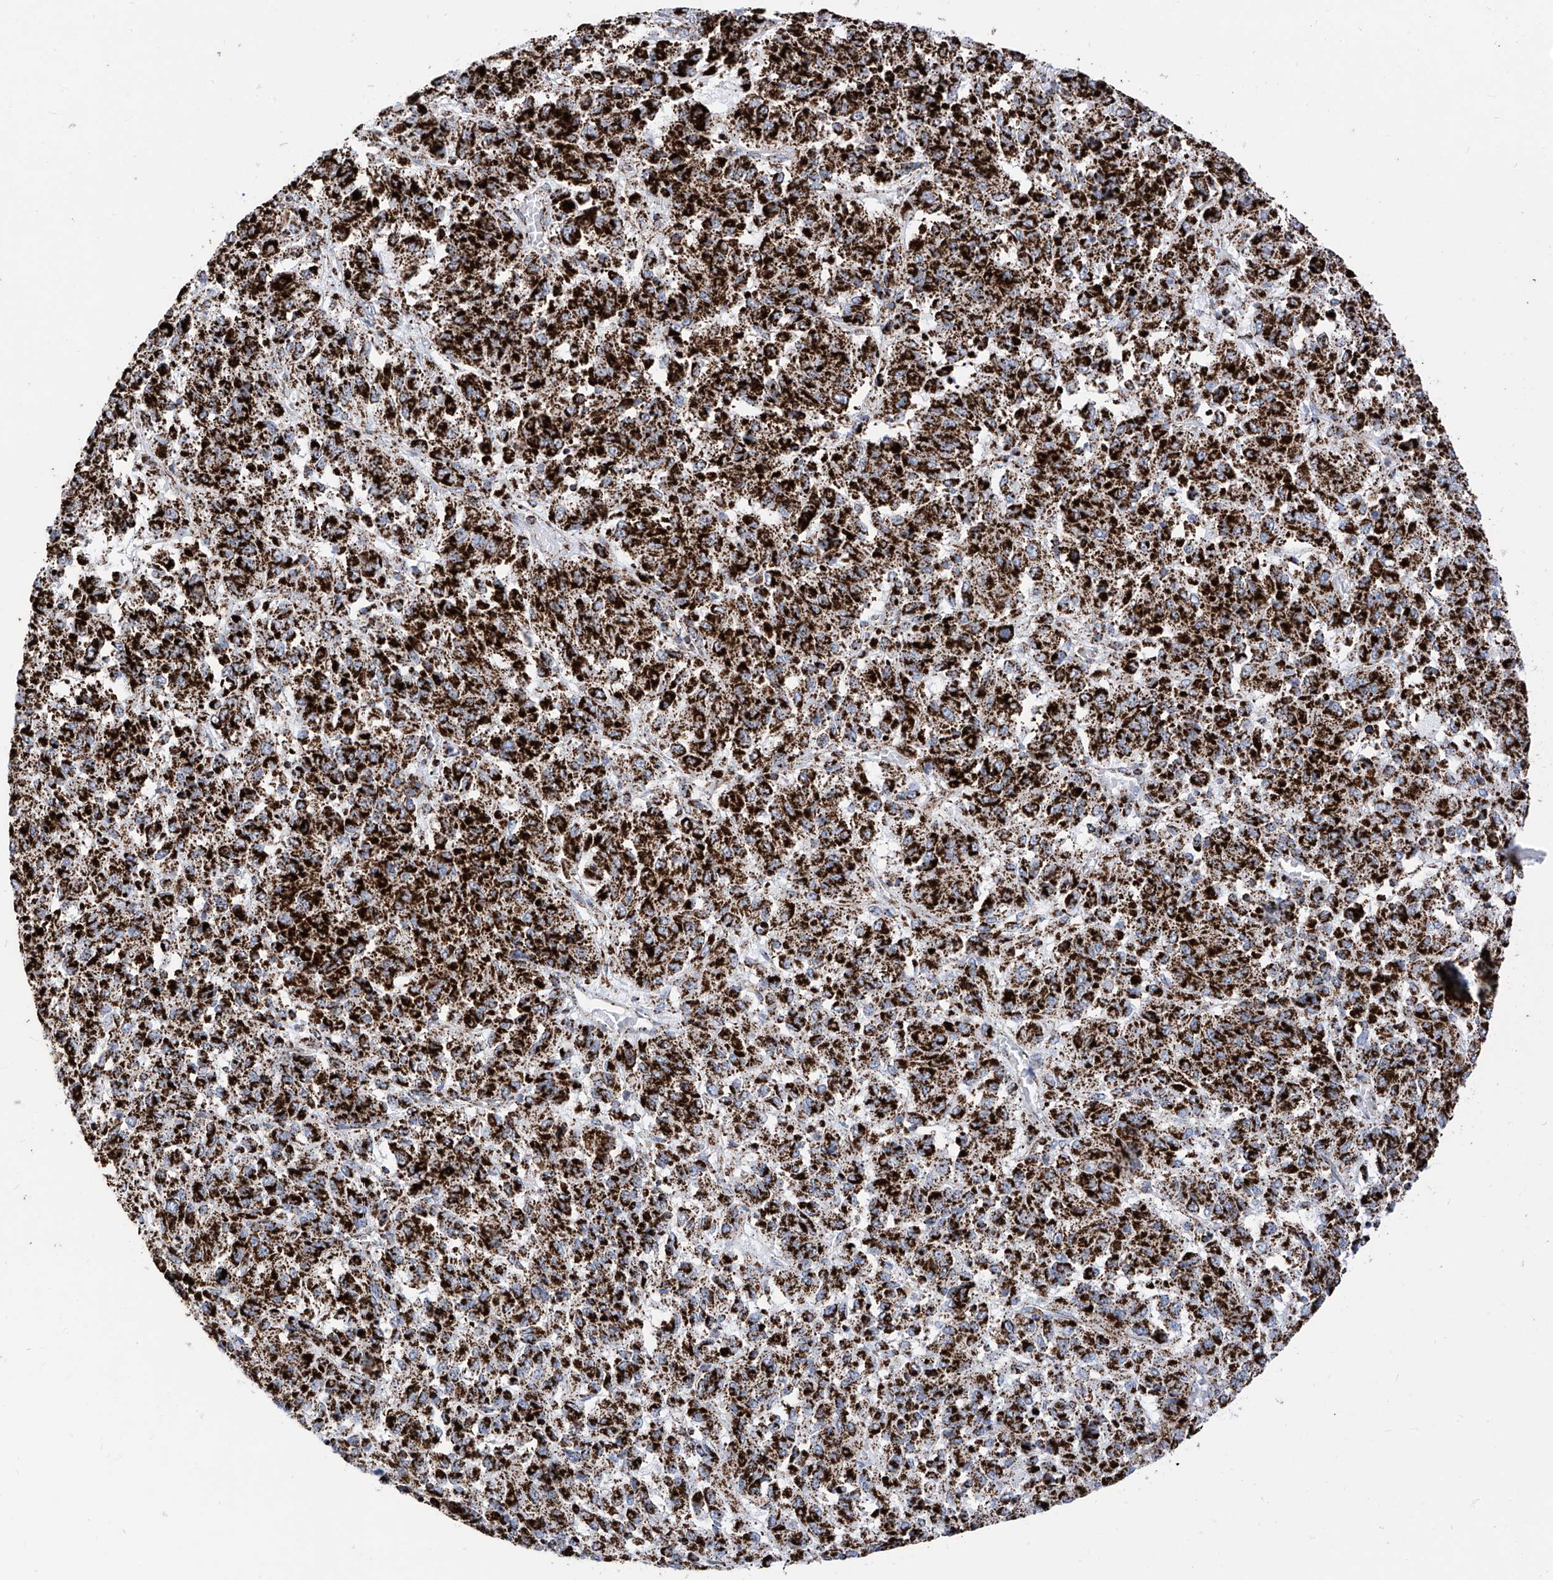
{"staining": {"intensity": "strong", "quantity": ">75%", "location": "cytoplasmic/membranous"}, "tissue": "melanoma", "cell_type": "Tumor cells", "image_type": "cancer", "snomed": [{"axis": "morphology", "description": "Malignant melanoma, Metastatic site"}, {"axis": "topography", "description": "Lung"}], "caption": "Brown immunohistochemical staining in melanoma reveals strong cytoplasmic/membranous expression in approximately >75% of tumor cells. Using DAB (brown) and hematoxylin (blue) stains, captured at high magnification using brightfield microscopy.", "gene": "COX5B", "patient": {"sex": "male", "age": 64}}